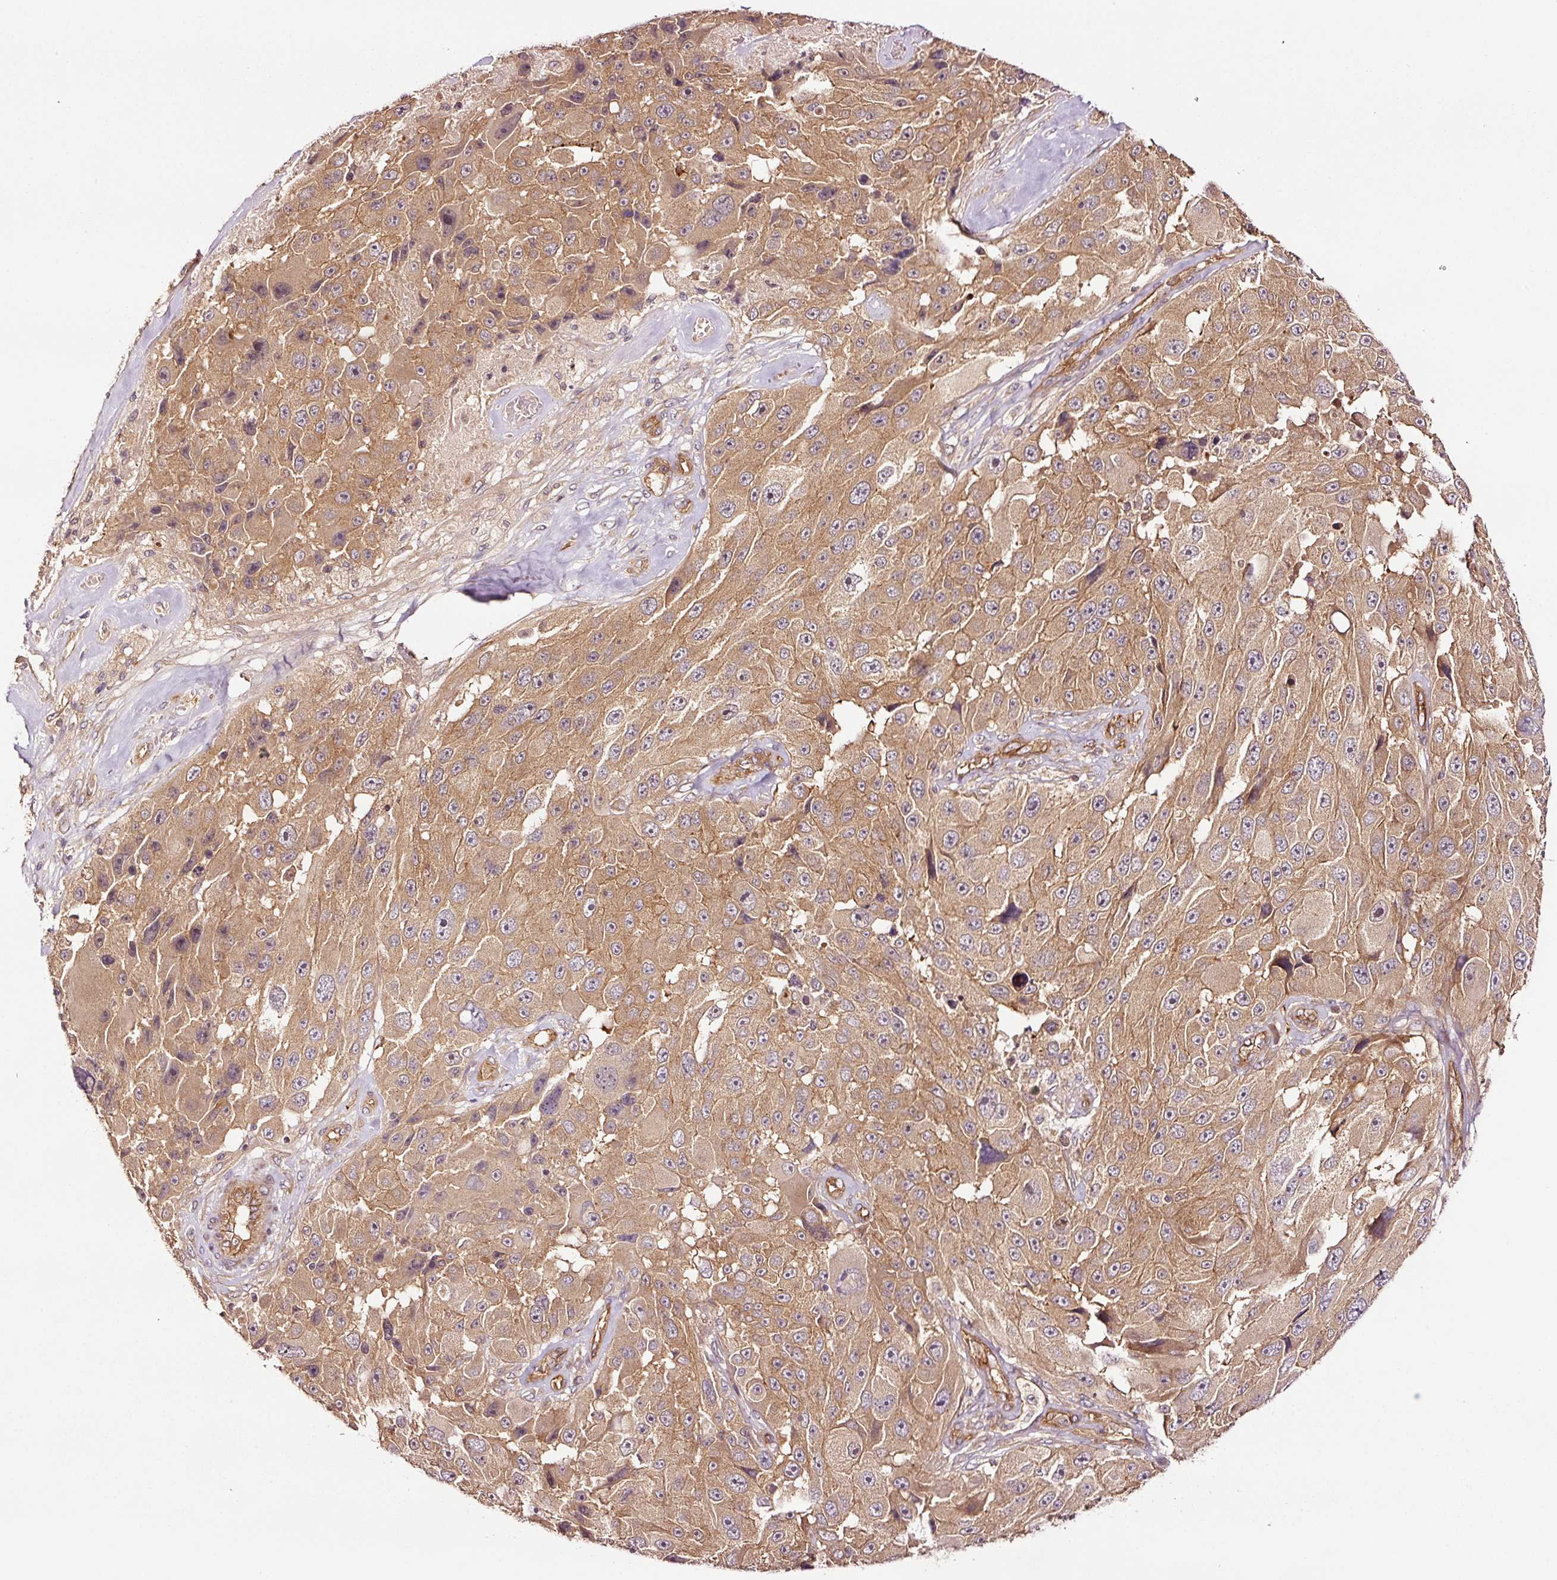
{"staining": {"intensity": "moderate", "quantity": ">75%", "location": "cytoplasmic/membranous"}, "tissue": "melanoma", "cell_type": "Tumor cells", "image_type": "cancer", "snomed": [{"axis": "morphology", "description": "Malignant melanoma, Metastatic site"}, {"axis": "topography", "description": "Lymph node"}], "caption": "A medium amount of moderate cytoplasmic/membranous expression is present in about >75% of tumor cells in melanoma tissue.", "gene": "METAP1", "patient": {"sex": "male", "age": 62}}